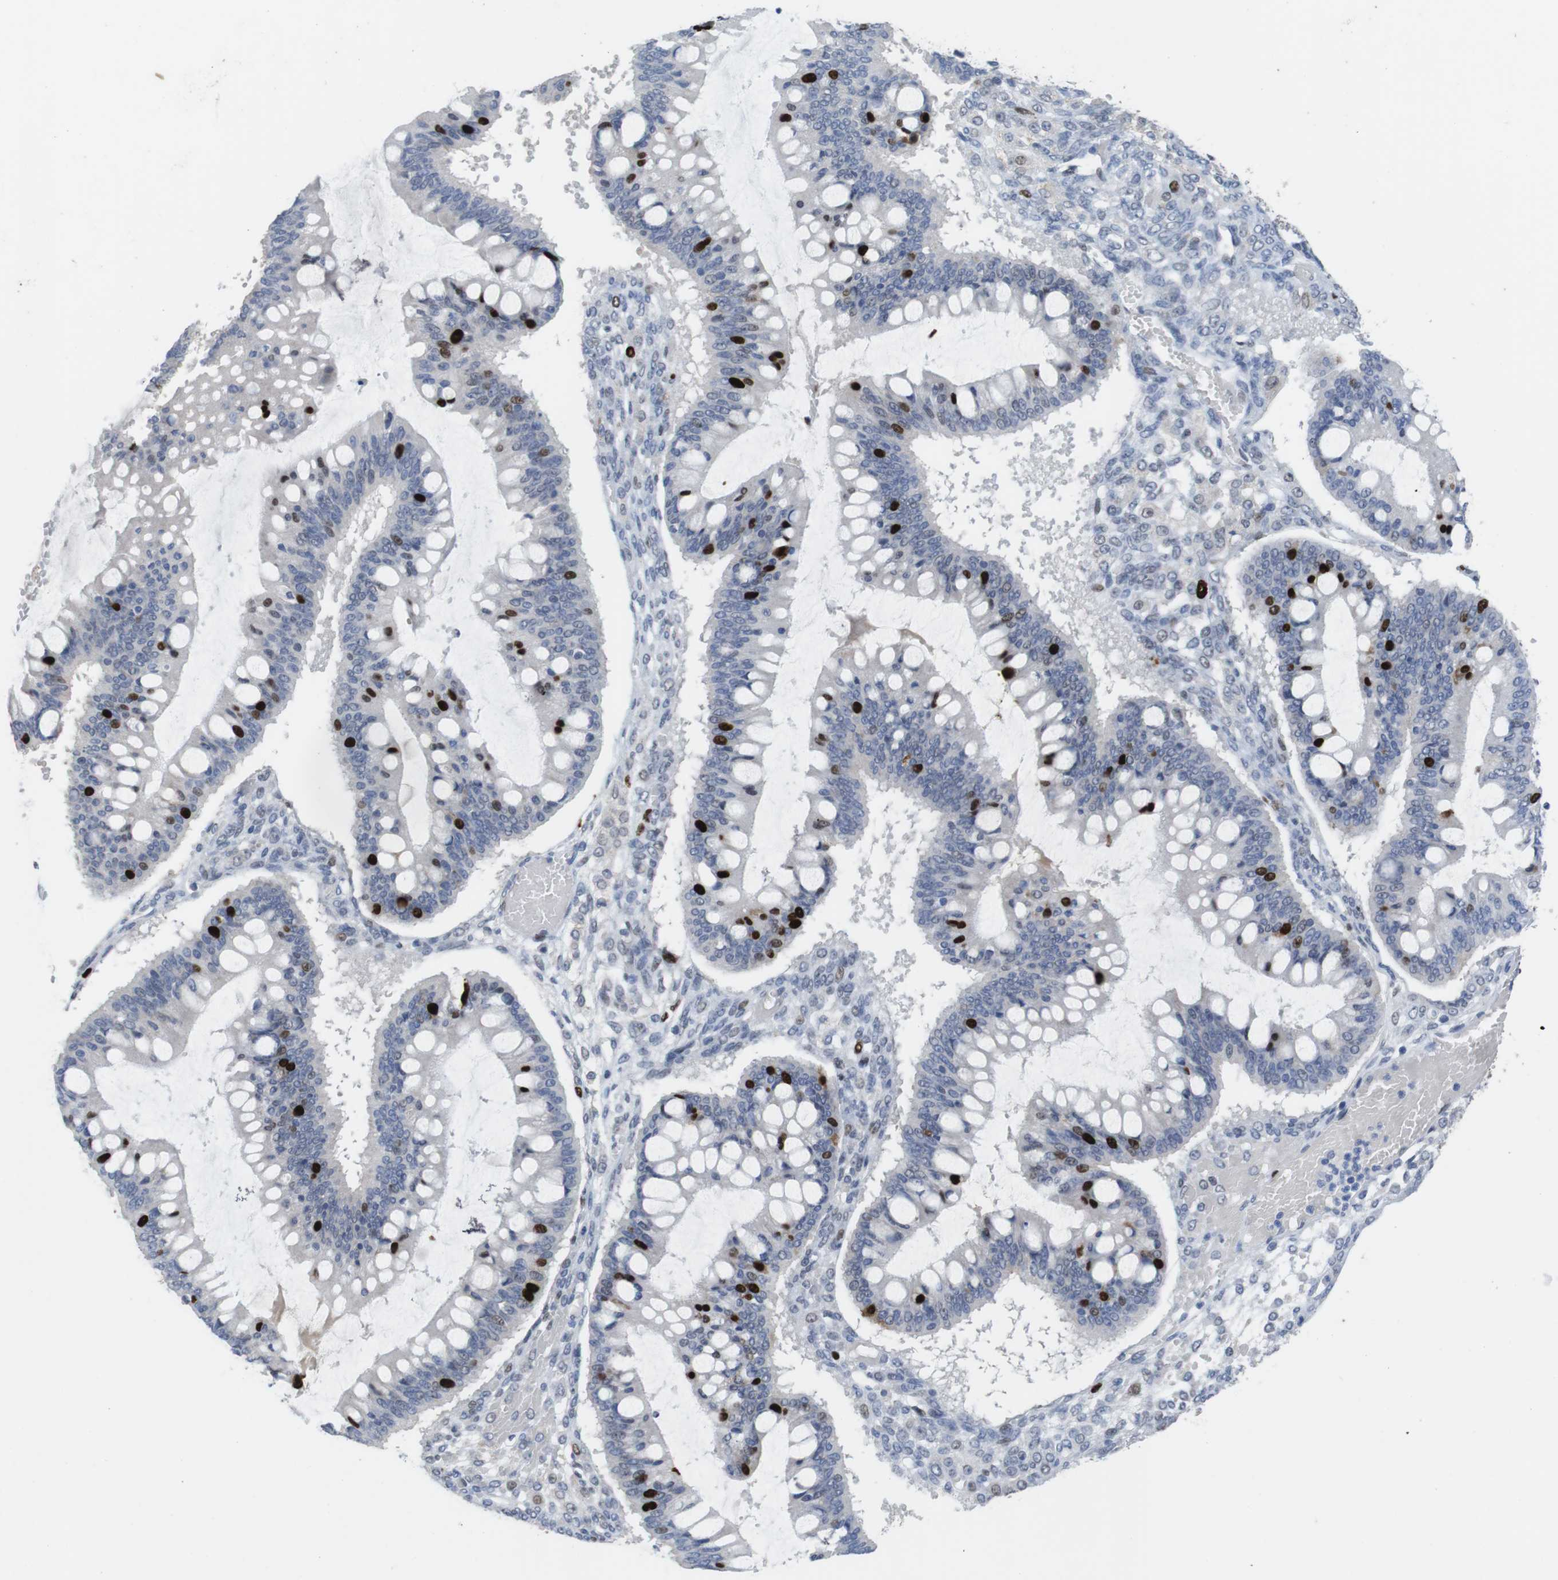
{"staining": {"intensity": "strong", "quantity": "<25%", "location": "nuclear"}, "tissue": "ovarian cancer", "cell_type": "Tumor cells", "image_type": "cancer", "snomed": [{"axis": "morphology", "description": "Cystadenocarcinoma, mucinous, NOS"}, {"axis": "topography", "description": "Ovary"}], "caption": "Immunohistochemical staining of human ovarian cancer (mucinous cystadenocarcinoma) reveals strong nuclear protein expression in approximately <25% of tumor cells.", "gene": "KPNA2", "patient": {"sex": "female", "age": 73}}